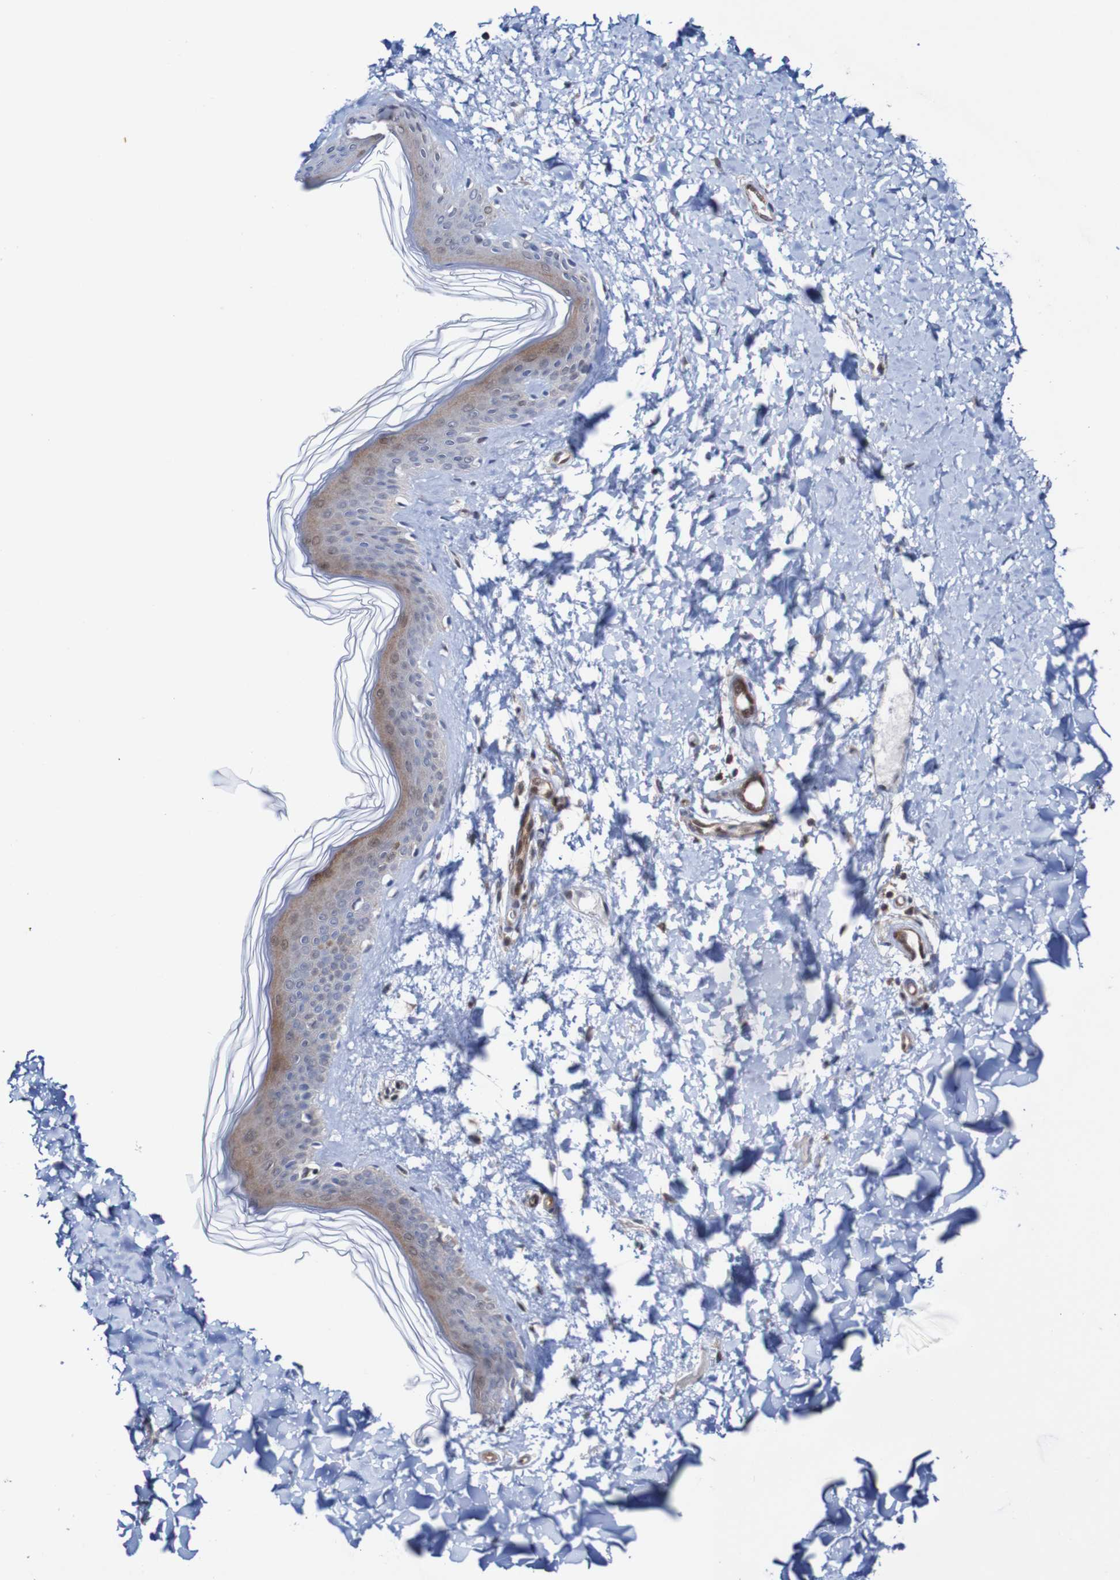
{"staining": {"intensity": "moderate", "quantity": "25%-75%", "location": "cytoplasmic/membranous"}, "tissue": "skin", "cell_type": "Fibroblasts", "image_type": "normal", "snomed": [{"axis": "morphology", "description": "Normal tissue, NOS"}, {"axis": "topography", "description": "Skin"}], "caption": "A histopathology image showing moderate cytoplasmic/membranous positivity in approximately 25%-75% of fibroblasts in benign skin, as visualized by brown immunohistochemical staining.", "gene": "RIGI", "patient": {"sex": "female", "age": 41}}